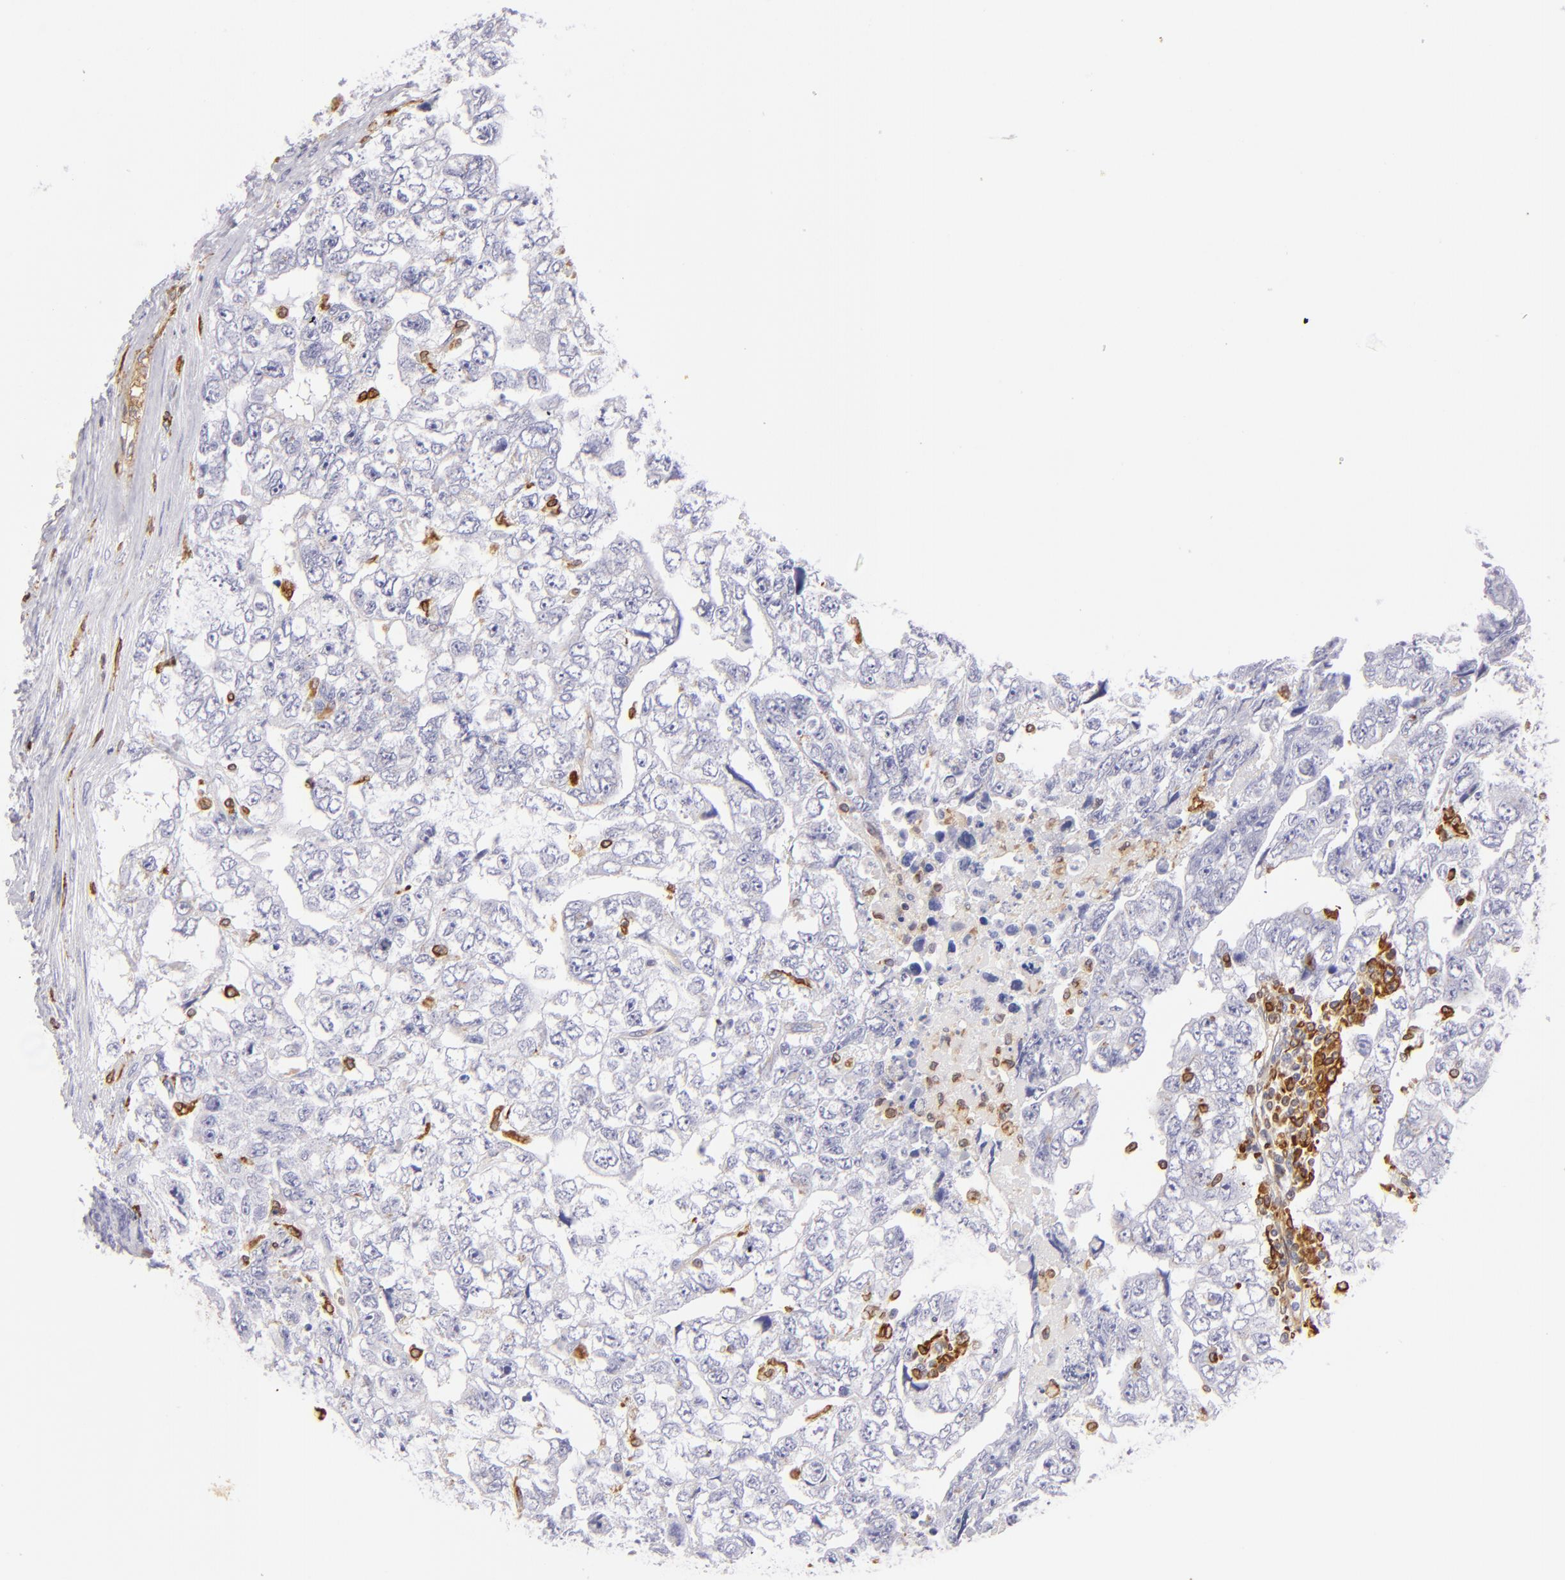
{"staining": {"intensity": "negative", "quantity": "none", "location": "none"}, "tissue": "testis cancer", "cell_type": "Tumor cells", "image_type": "cancer", "snomed": [{"axis": "morphology", "description": "Carcinoma, Embryonal, NOS"}, {"axis": "topography", "description": "Testis"}], "caption": "DAB (3,3'-diaminobenzidine) immunohistochemical staining of human testis cancer (embryonal carcinoma) reveals no significant expression in tumor cells.", "gene": "CD74", "patient": {"sex": "male", "age": 36}}